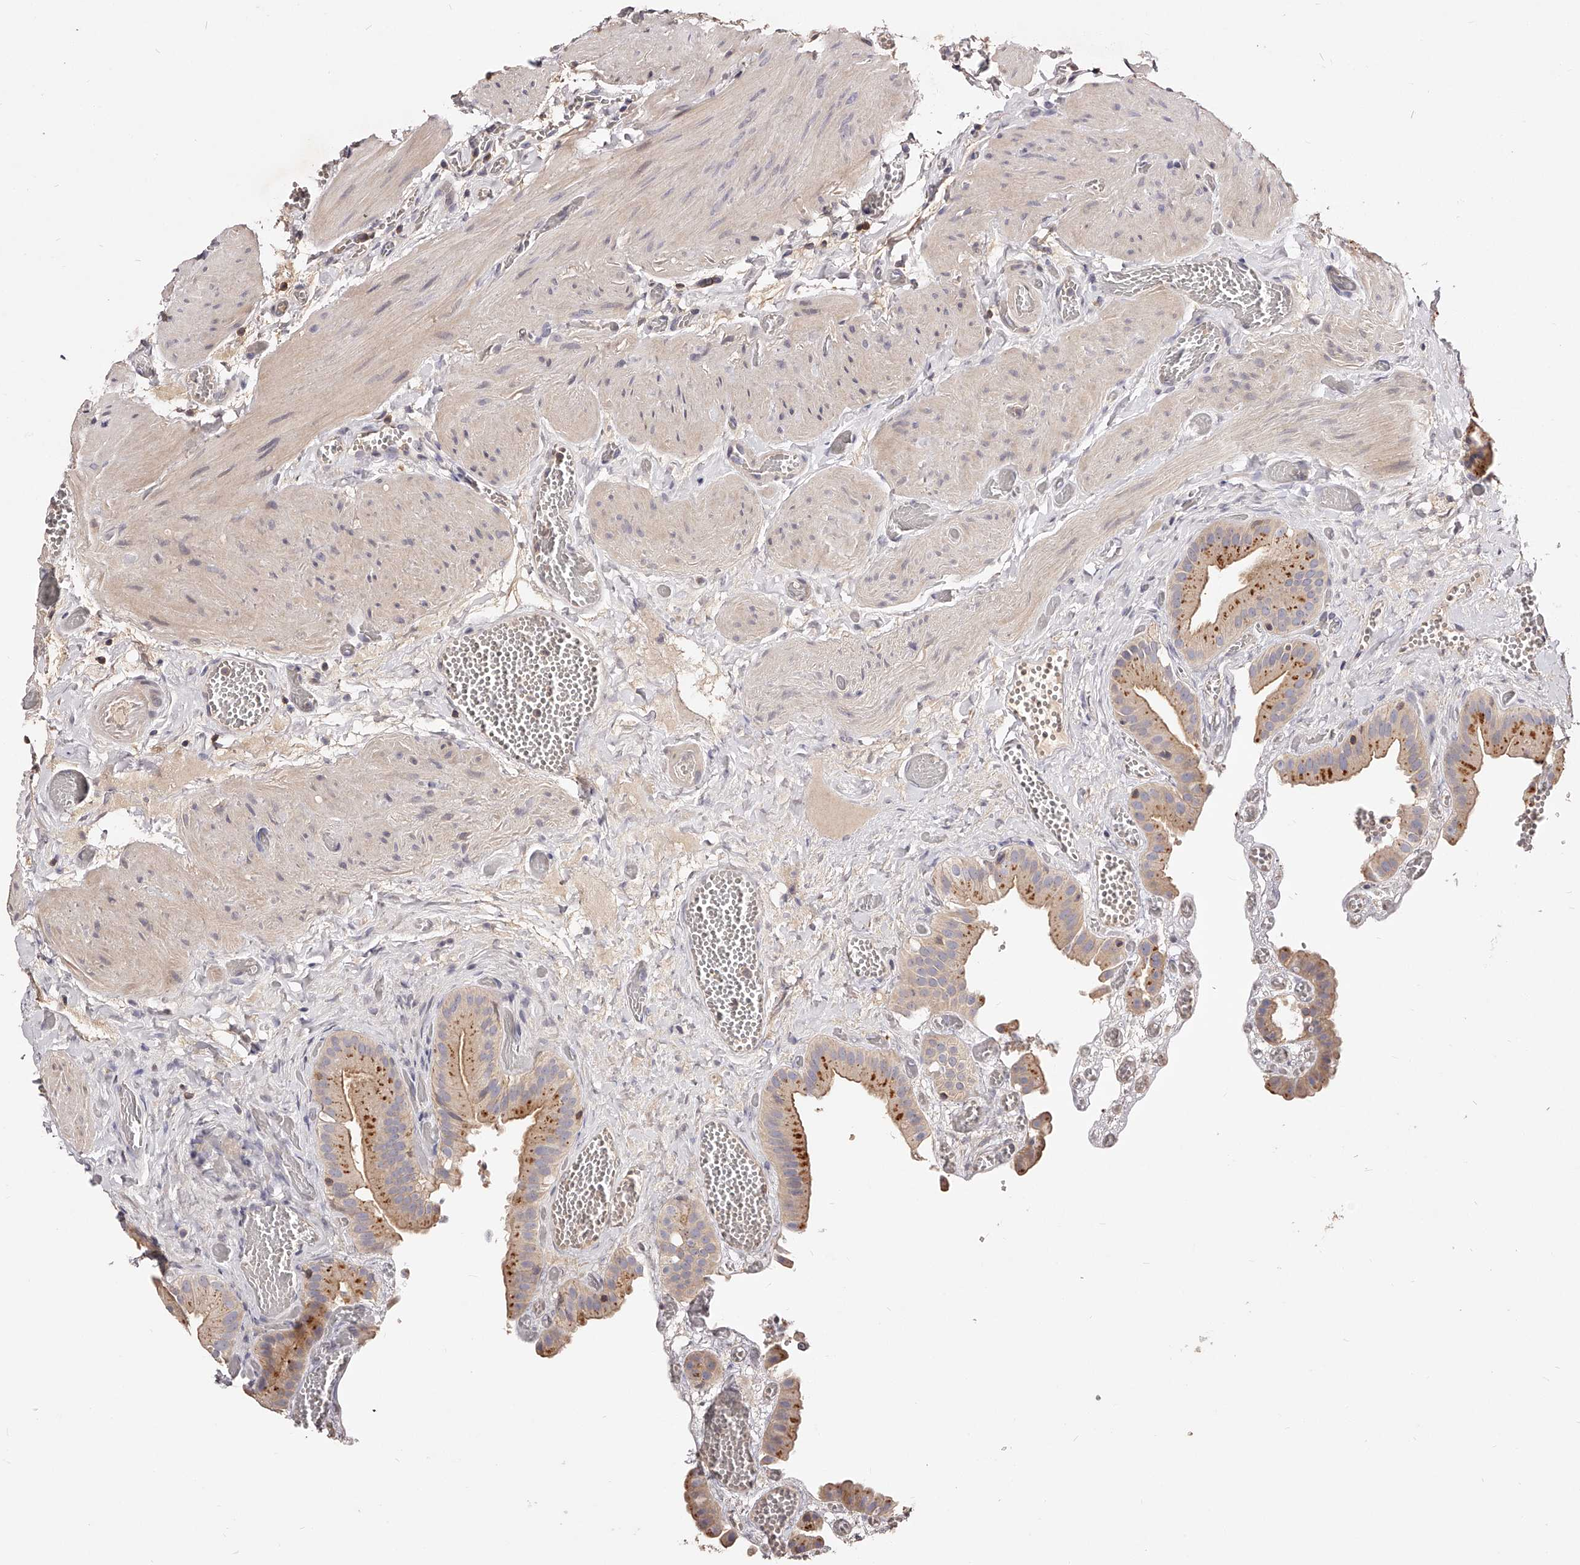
{"staining": {"intensity": "moderate", "quantity": "25%-75%", "location": "cytoplasmic/membranous"}, "tissue": "gallbladder", "cell_type": "Glandular cells", "image_type": "normal", "snomed": [{"axis": "morphology", "description": "Normal tissue, NOS"}, {"axis": "topography", "description": "Gallbladder"}], "caption": "Moderate cytoplasmic/membranous positivity is present in about 25%-75% of glandular cells in unremarkable gallbladder.", "gene": "PHACTR1", "patient": {"sex": "female", "age": 64}}